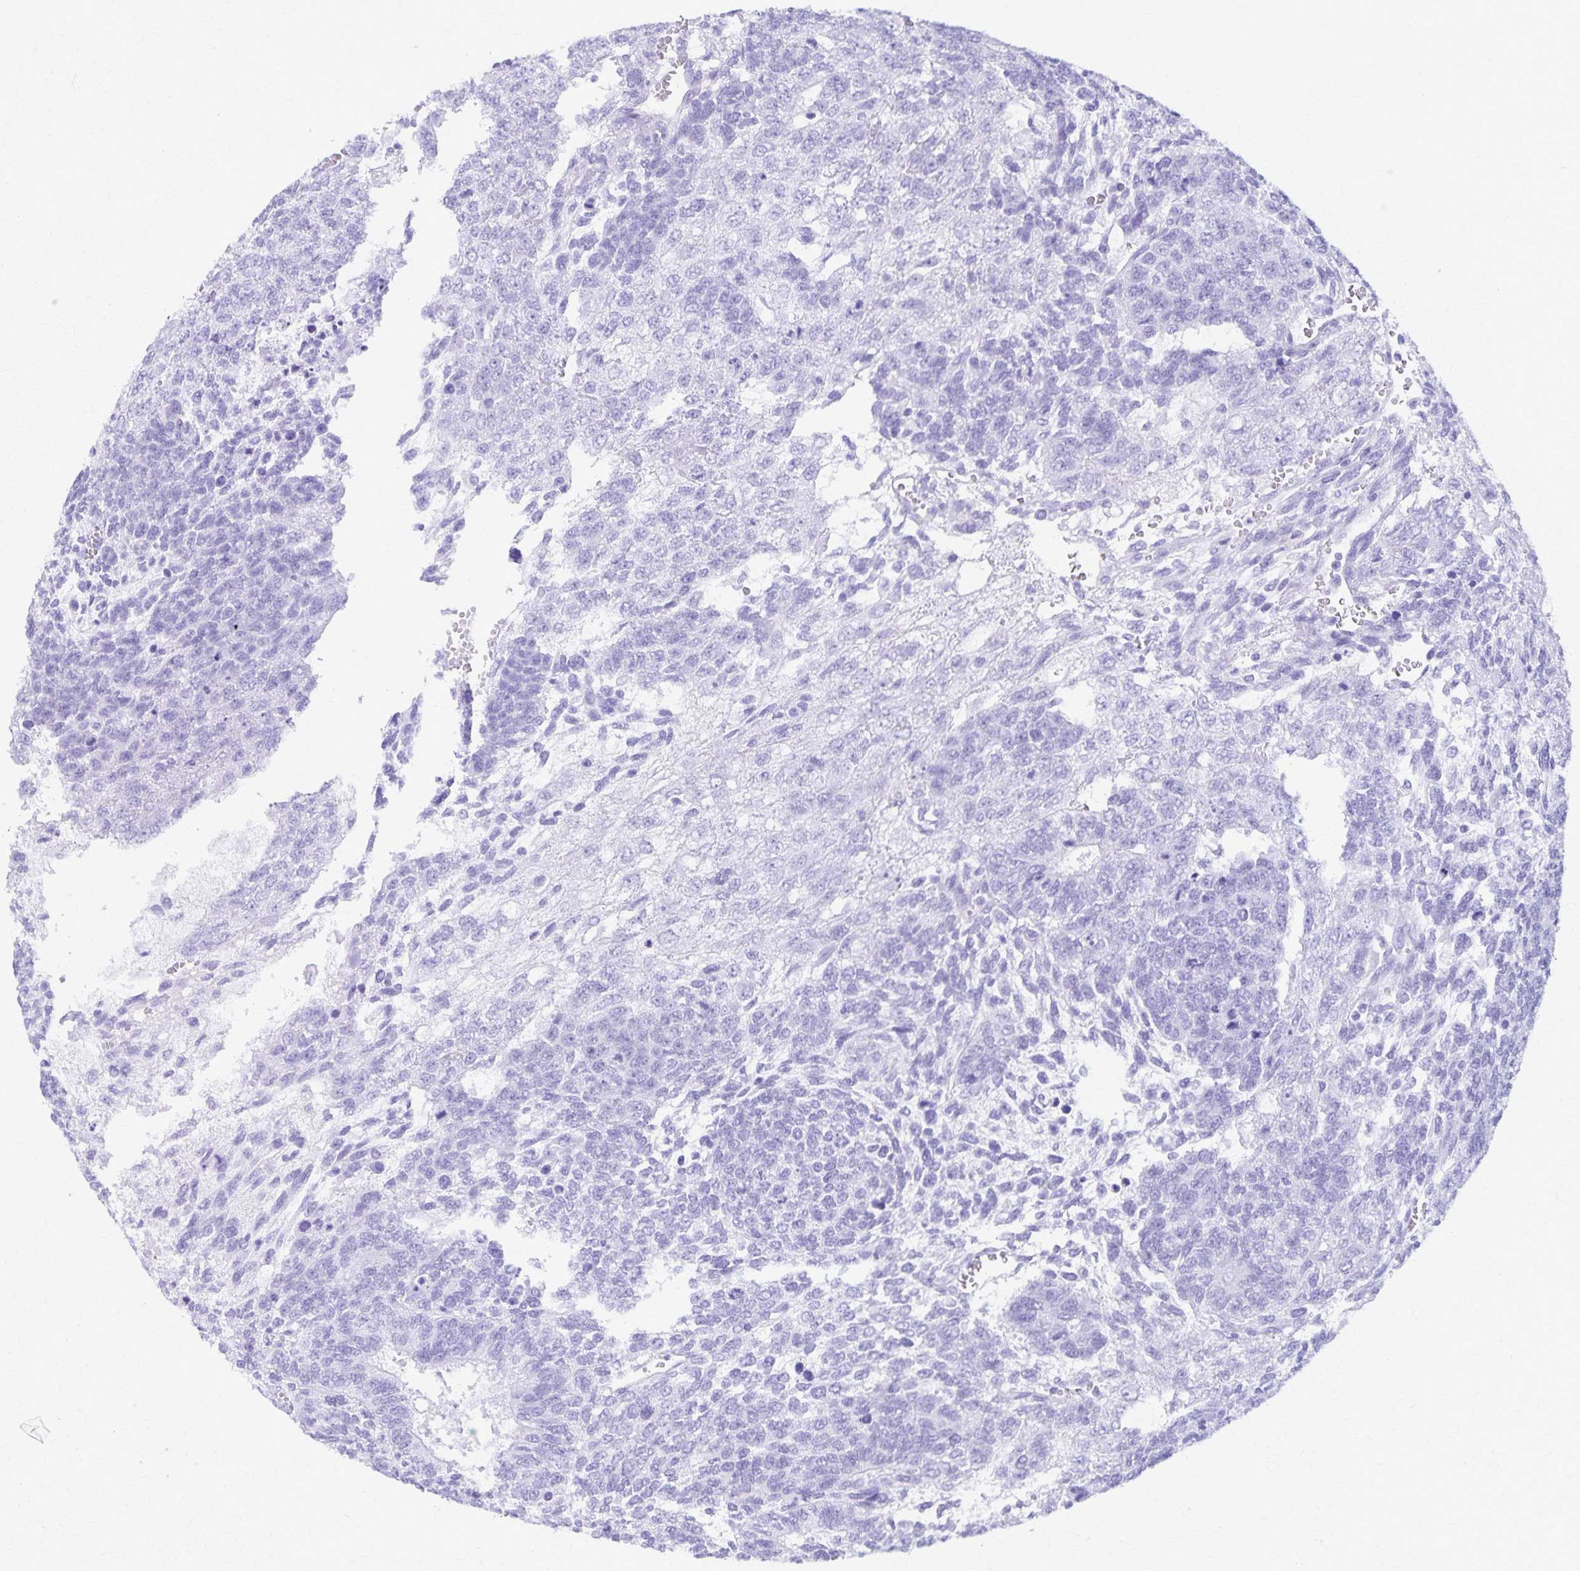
{"staining": {"intensity": "negative", "quantity": "none", "location": "none"}, "tissue": "testis cancer", "cell_type": "Tumor cells", "image_type": "cancer", "snomed": [{"axis": "morphology", "description": "Normal tissue, NOS"}, {"axis": "morphology", "description": "Carcinoma, Embryonal, NOS"}, {"axis": "topography", "description": "Testis"}, {"axis": "topography", "description": "Epididymis"}], "caption": "High power microscopy image of an immunohistochemistry histopathology image of testis embryonal carcinoma, revealing no significant positivity in tumor cells.", "gene": "DEFA5", "patient": {"sex": "male", "age": 23}}